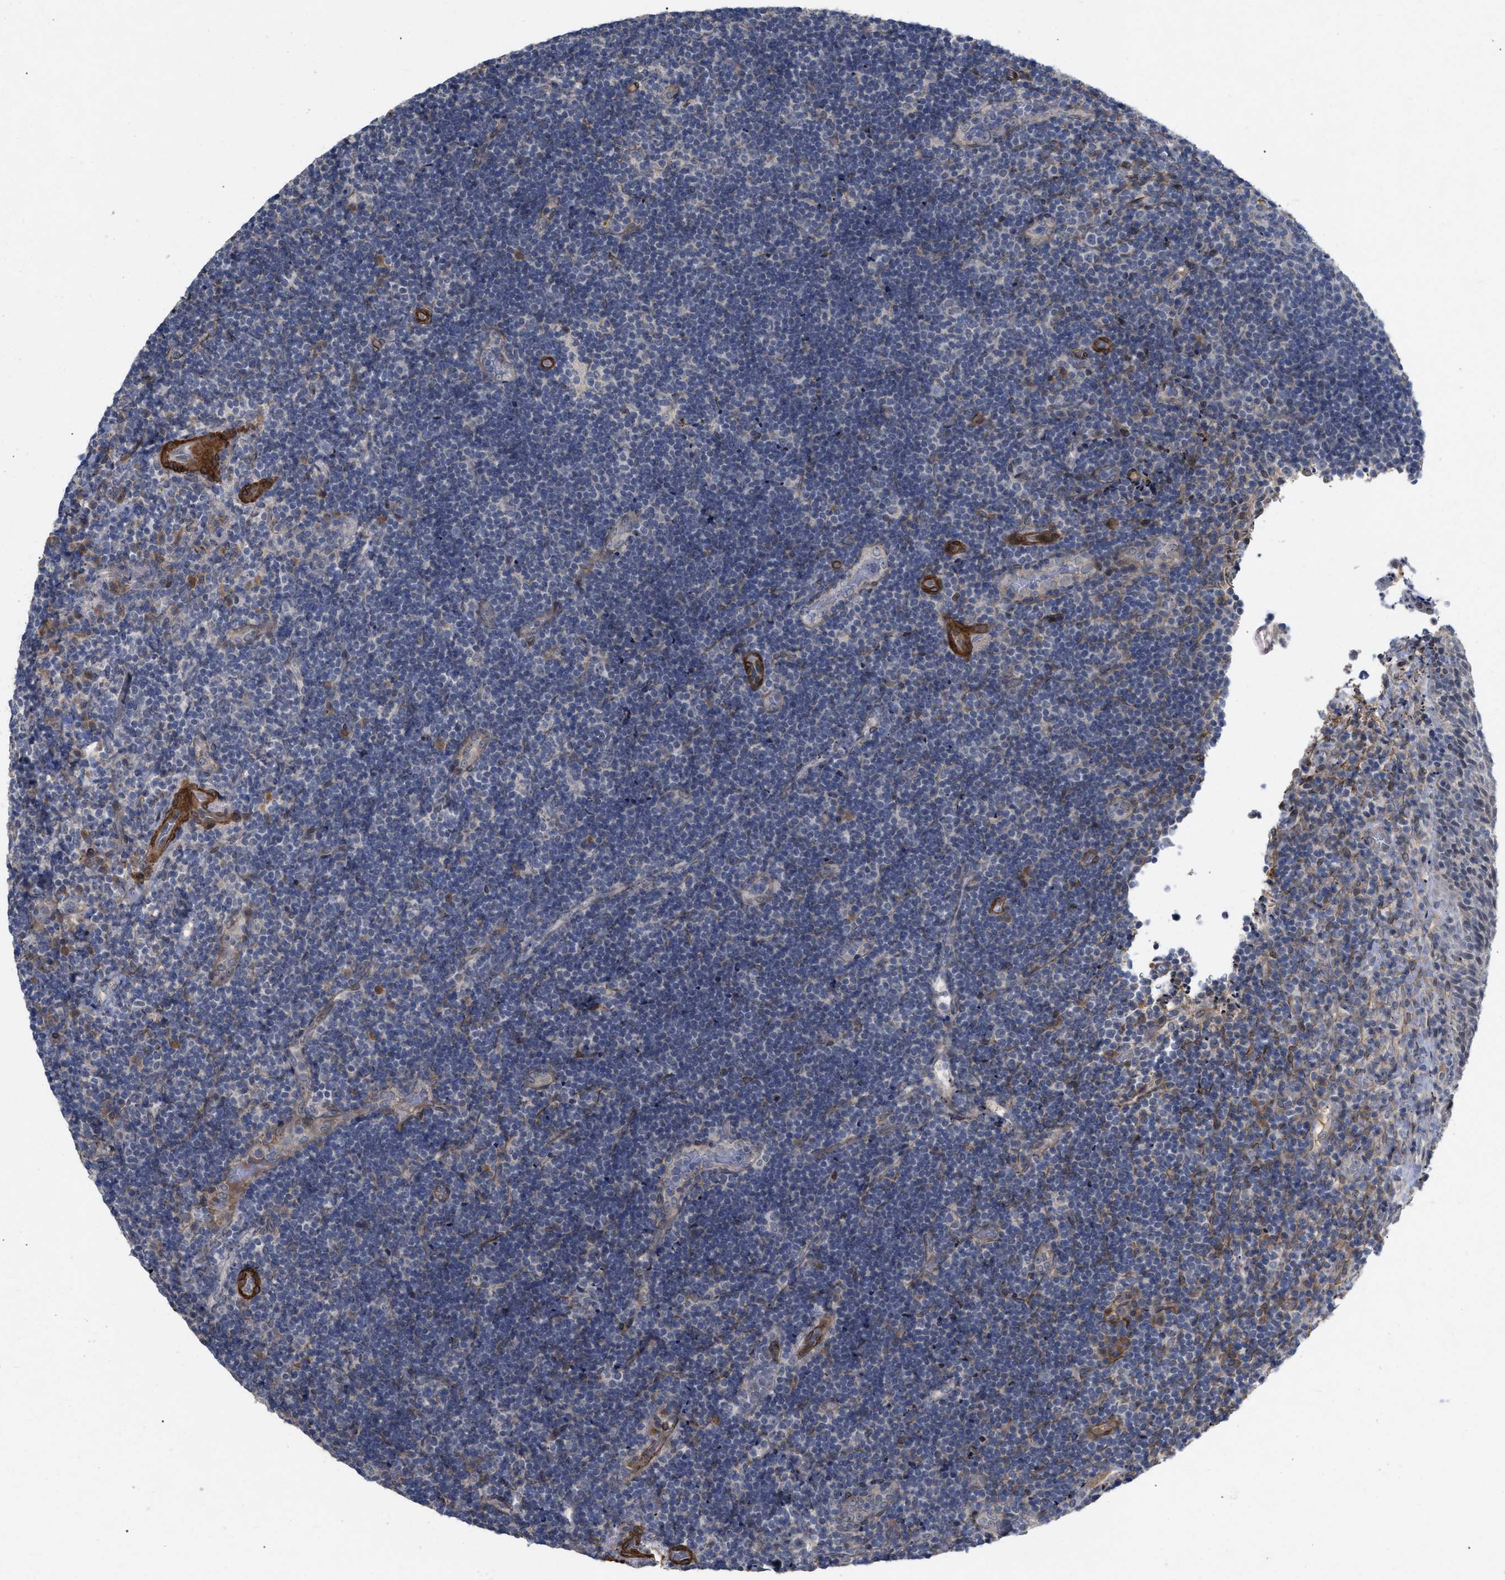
{"staining": {"intensity": "negative", "quantity": "none", "location": "none"}, "tissue": "lymphoma", "cell_type": "Tumor cells", "image_type": "cancer", "snomed": [{"axis": "morphology", "description": "Malignant lymphoma, non-Hodgkin's type, High grade"}, {"axis": "topography", "description": "Tonsil"}], "caption": "A high-resolution photomicrograph shows IHC staining of malignant lymphoma, non-Hodgkin's type (high-grade), which demonstrates no significant positivity in tumor cells. The staining is performed using DAB (3,3'-diaminobenzidine) brown chromogen with nuclei counter-stained in using hematoxylin.", "gene": "ST6GALNAC6", "patient": {"sex": "female", "age": 36}}